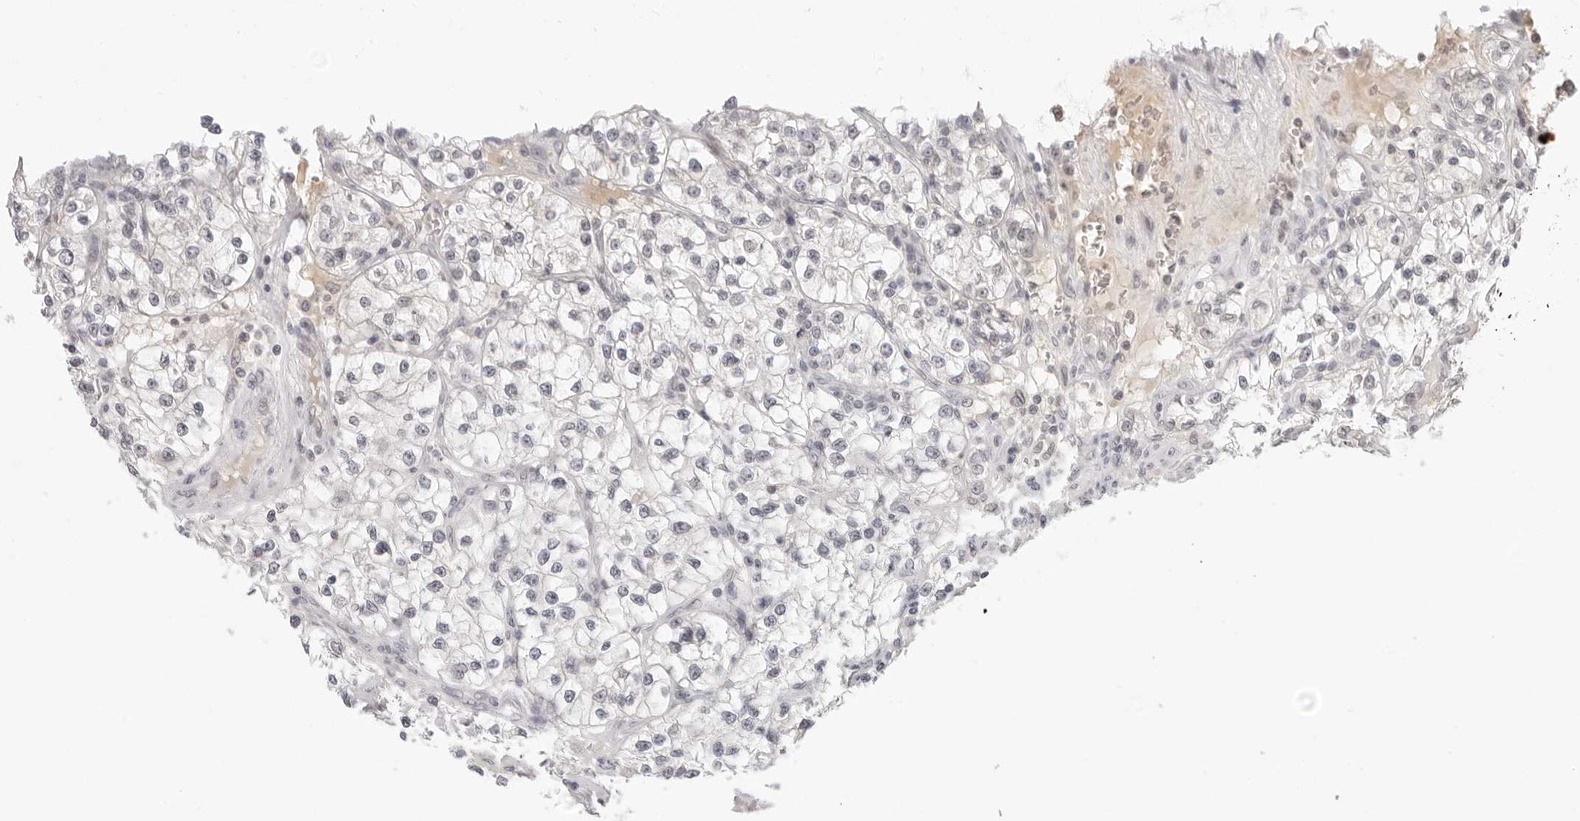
{"staining": {"intensity": "negative", "quantity": "none", "location": "none"}, "tissue": "renal cancer", "cell_type": "Tumor cells", "image_type": "cancer", "snomed": [{"axis": "morphology", "description": "Adenocarcinoma, NOS"}, {"axis": "topography", "description": "Kidney"}], "caption": "An image of human renal cancer (adenocarcinoma) is negative for staining in tumor cells.", "gene": "MSH6", "patient": {"sex": "female", "age": 57}}